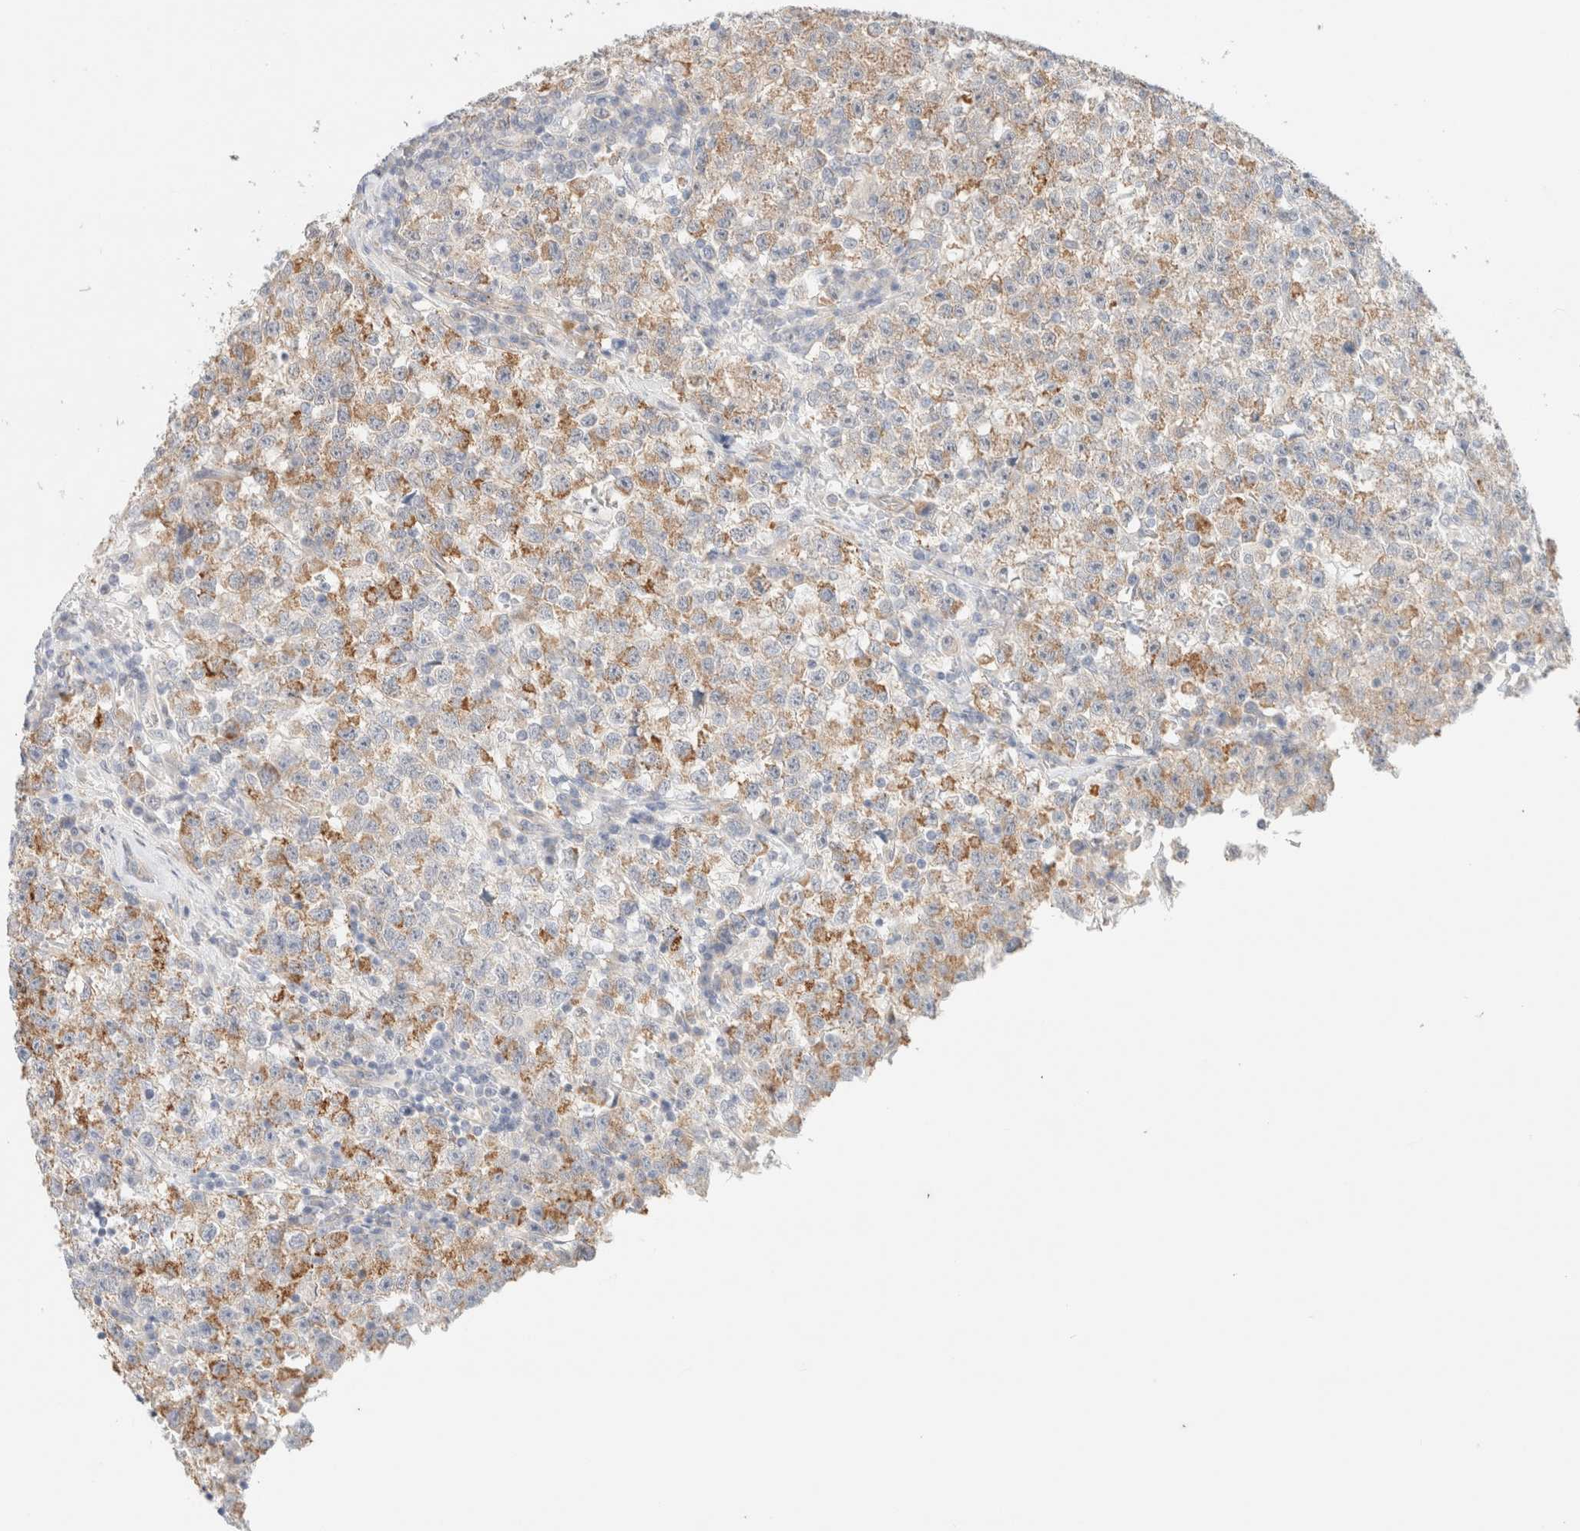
{"staining": {"intensity": "moderate", "quantity": ">75%", "location": "cytoplasmic/membranous"}, "tissue": "testis cancer", "cell_type": "Tumor cells", "image_type": "cancer", "snomed": [{"axis": "morphology", "description": "Seminoma, NOS"}, {"axis": "topography", "description": "Testis"}], "caption": "IHC photomicrograph of neoplastic tissue: human seminoma (testis) stained using immunohistochemistry reveals medium levels of moderate protein expression localized specifically in the cytoplasmic/membranous of tumor cells, appearing as a cytoplasmic/membranous brown color.", "gene": "UNC13B", "patient": {"sex": "male", "age": 22}}